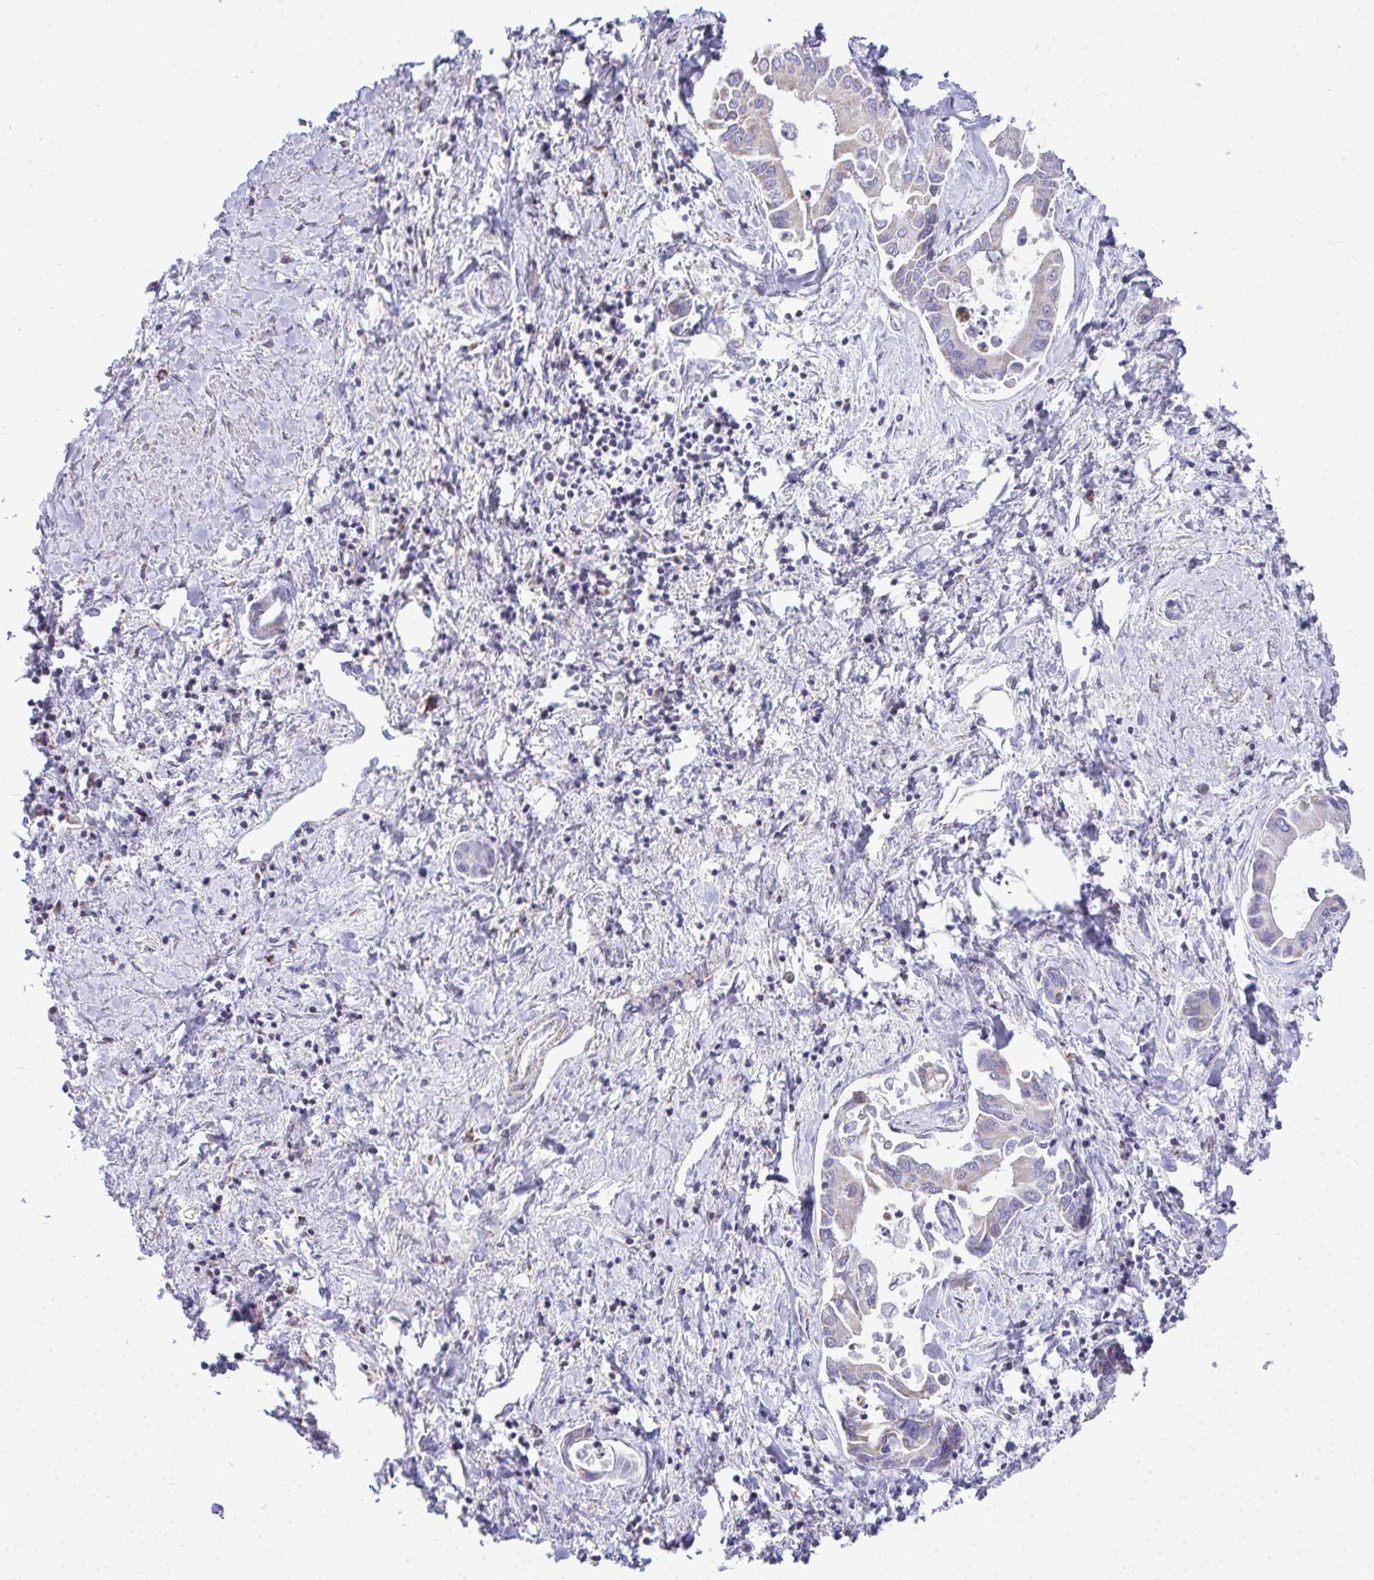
{"staining": {"intensity": "negative", "quantity": "none", "location": "none"}, "tissue": "liver cancer", "cell_type": "Tumor cells", "image_type": "cancer", "snomed": [{"axis": "morphology", "description": "Cholangiocarcinoma"}, {"axis": "topography", "description": "Liver"}], "caption": "Immunohistochemistry (IHC) image of human liver cancer stained for a protein (brown), which exhibits no positivity in tumor cells.", "gene": "MPZL2", "patient": {"sex": "male", "age": 66}}